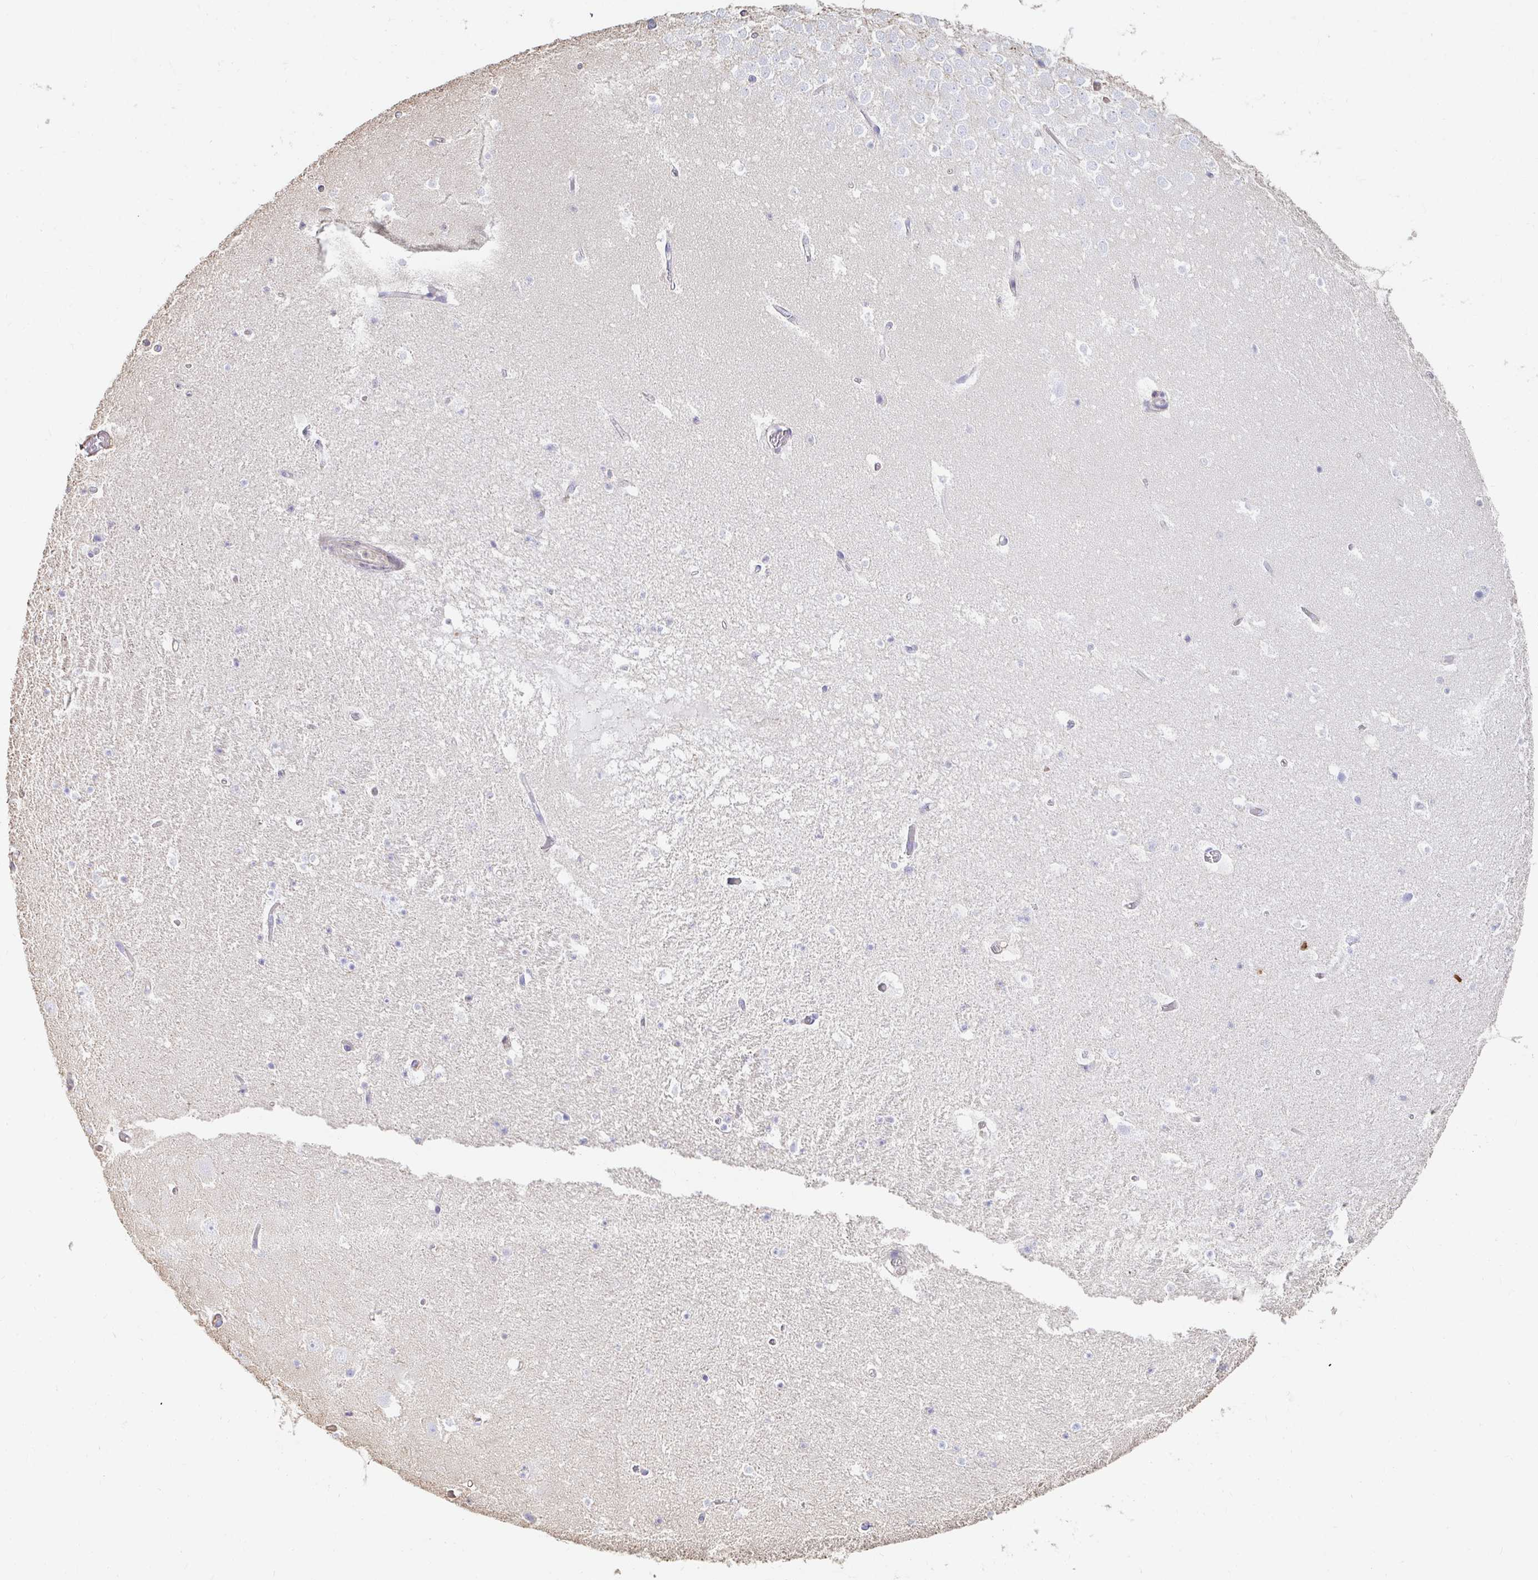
{"staining": {"intensity": "negative", "quantity": "none", "location": "none"}, "tissue": "hippocampus", "cell_type": "Glial cells", "image_type": "normal", "snomed": [{"axis": "morphology", "description": "Normal tissue, NOS"}, {"axis": "topography", "description": "Hippocampus"}], "caption": "High magnification brightfield microscopy of benign hippocampus stained with DAB (3,3'-diaminobenzidine) (brown) and counterstained with hematoxylin (blue): glial cells show no significant expression.", "gene": "PTPN14", "patient": {"sex": "female", "age": 42}}